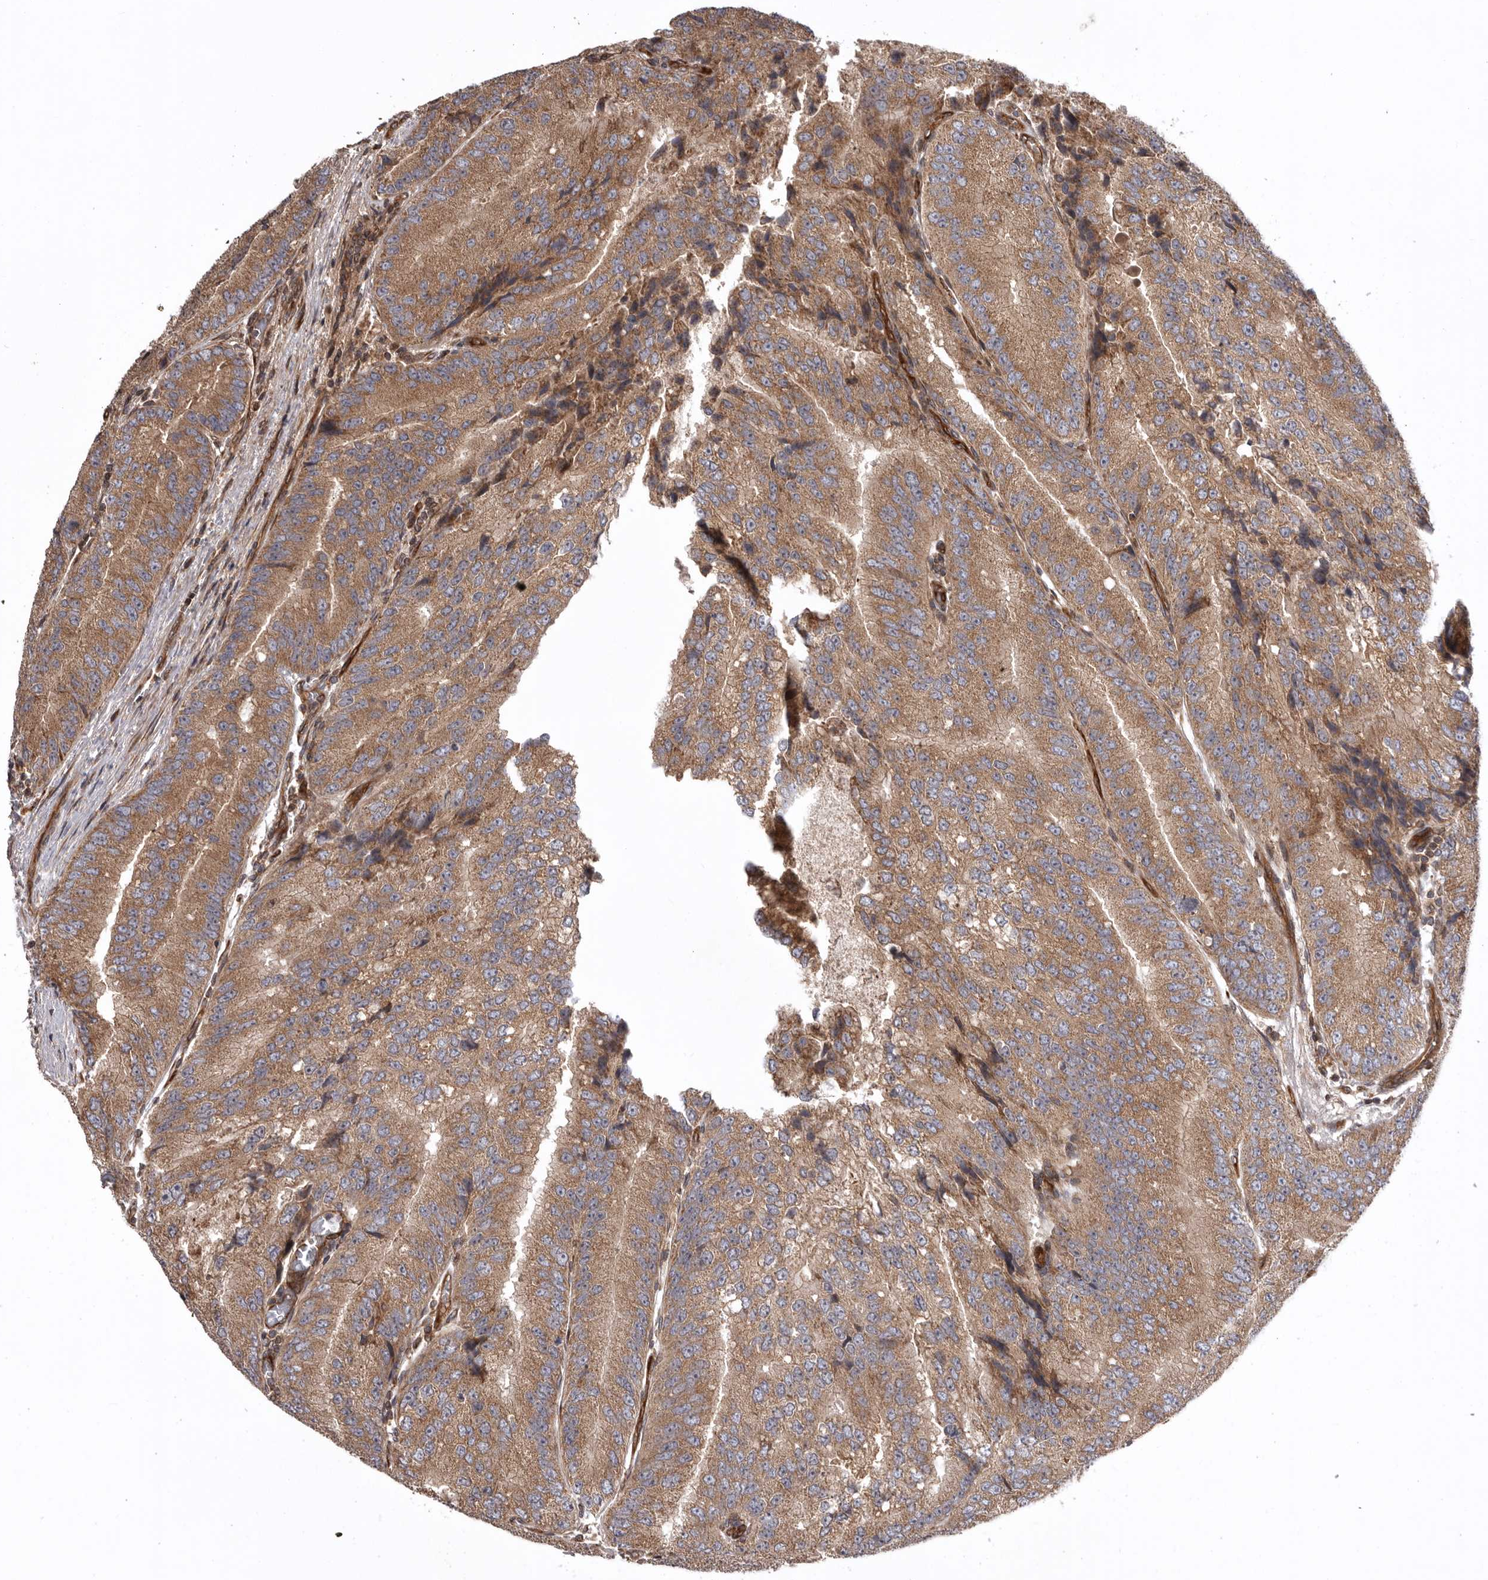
{"staining": {"intensity": "moderate", "quantity": ">75%", "location": "cytoplasmic/membranous"}, "tissue": "prostate cancer", "cell_type": "Tumor cells", "image_type": "cancer", "snomed": [{"axis": "morphology", "description": "Adenocarcinoma, High grade"}, {"axis": "topography", "description": "Prostate"}], "caption": "Approximately >75% of tumor cells in adenocarcinoma (high-grade) (prostate) show moderate cytoplasmic/membranous protein positivity as visualized by brown immunohistochemical staining.", "gene": "DHDDS", "patient": {"sex": "male", "age": 70}}